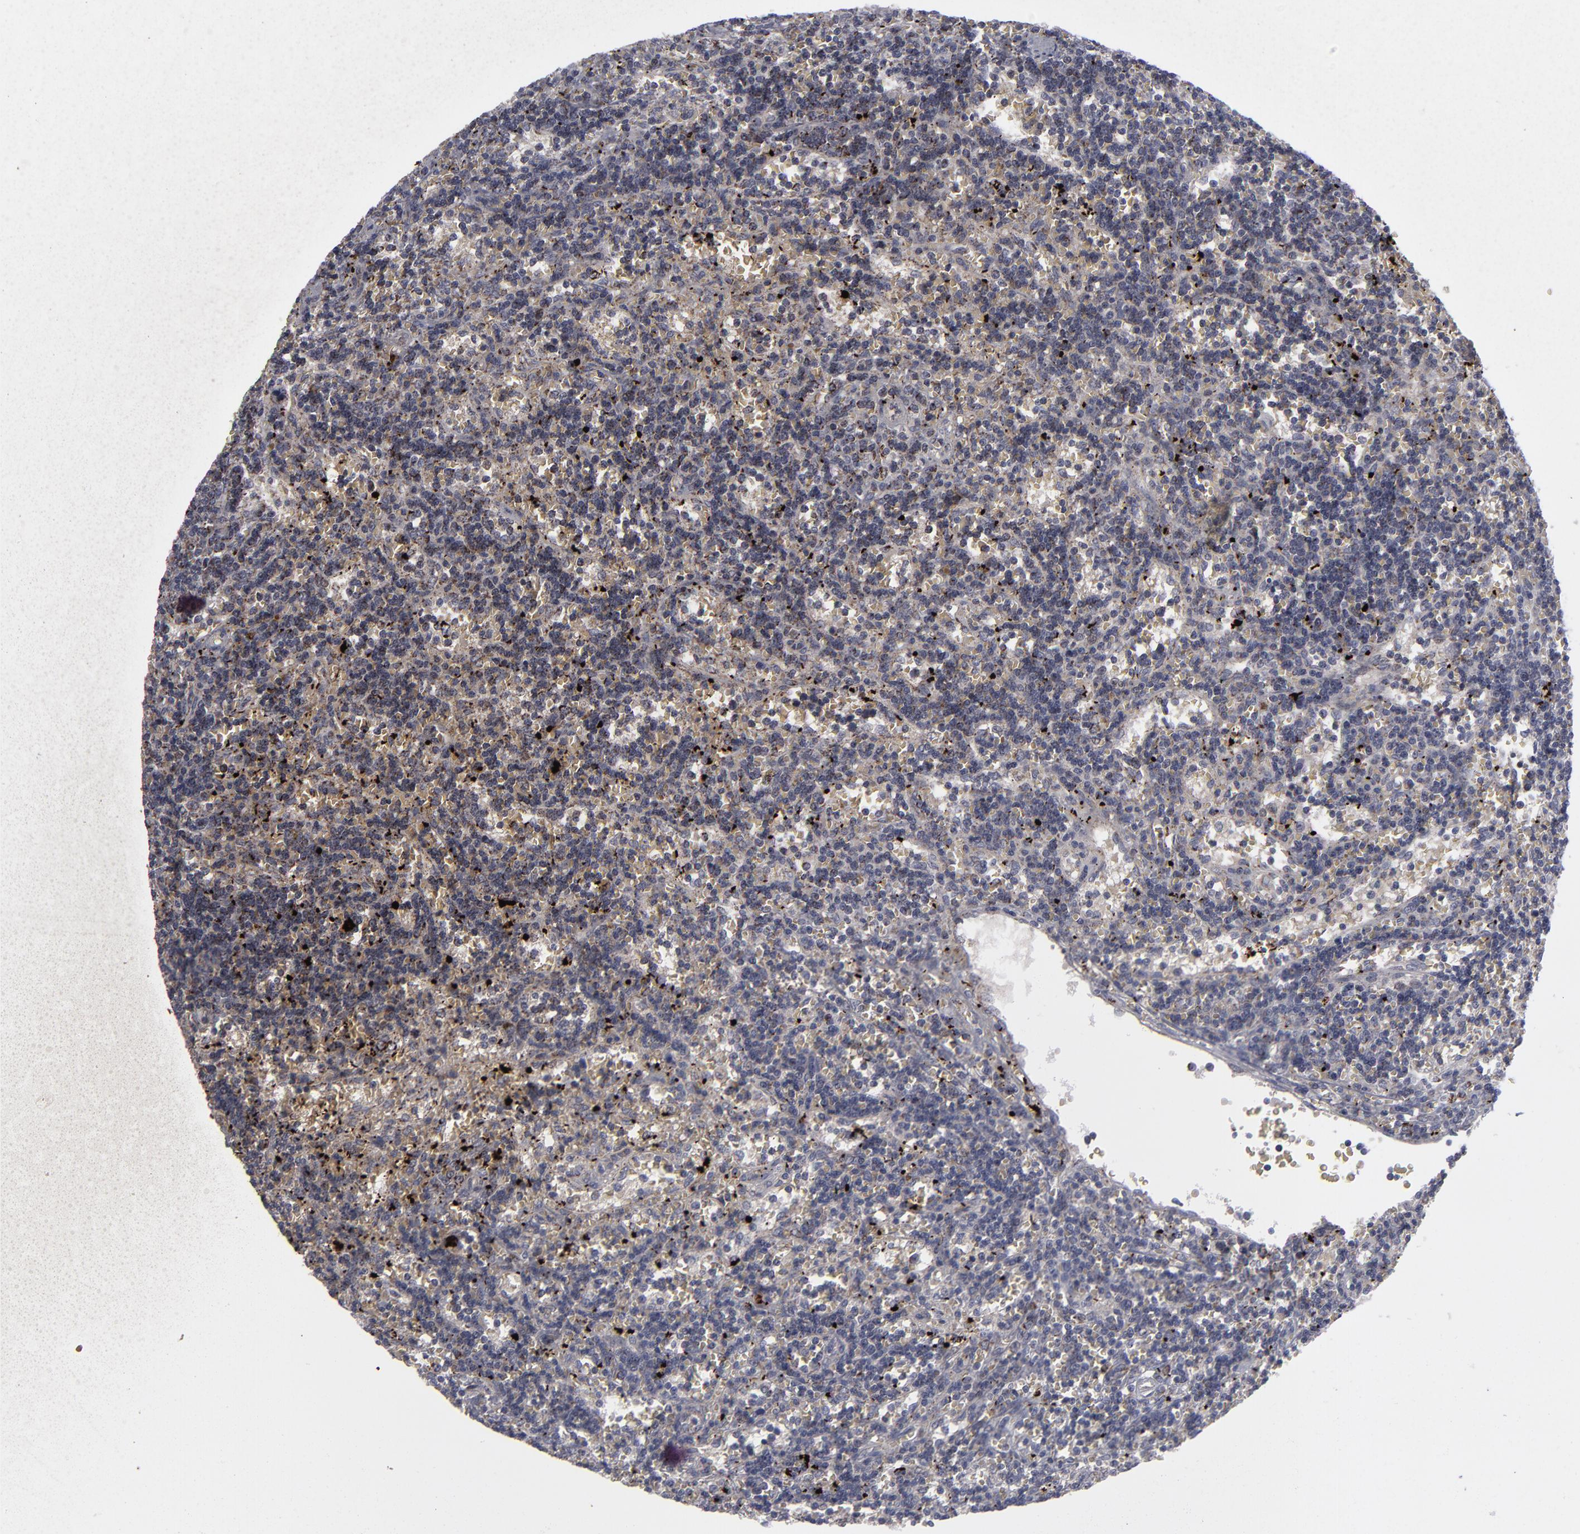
{"staining": {"intensity": "strong", "quantity": "25%-75%", "location": "cytoplasmic/membranous"}, "tissue": "lymphoma", "cell_type": "Tumor cells", "image_type": "cancer", "snomed": [{"axis": "morphology", "description": "Malignant lymphoma, non-Hodgkin's type, Low grade"}, {"axis": "topography", "description": "Spleen"}], "caption": "Protein expression analysis of low-grade malignant lymphoma, non-Hodgkin's type demonstrates strong cytoplasmic/membranous expression in about 25%-75% of tumor cells. (IHC, brightfield microscopy, high magnification).", "gene": "MYOM2", "patient": {"sex": "male", "age": 60}}